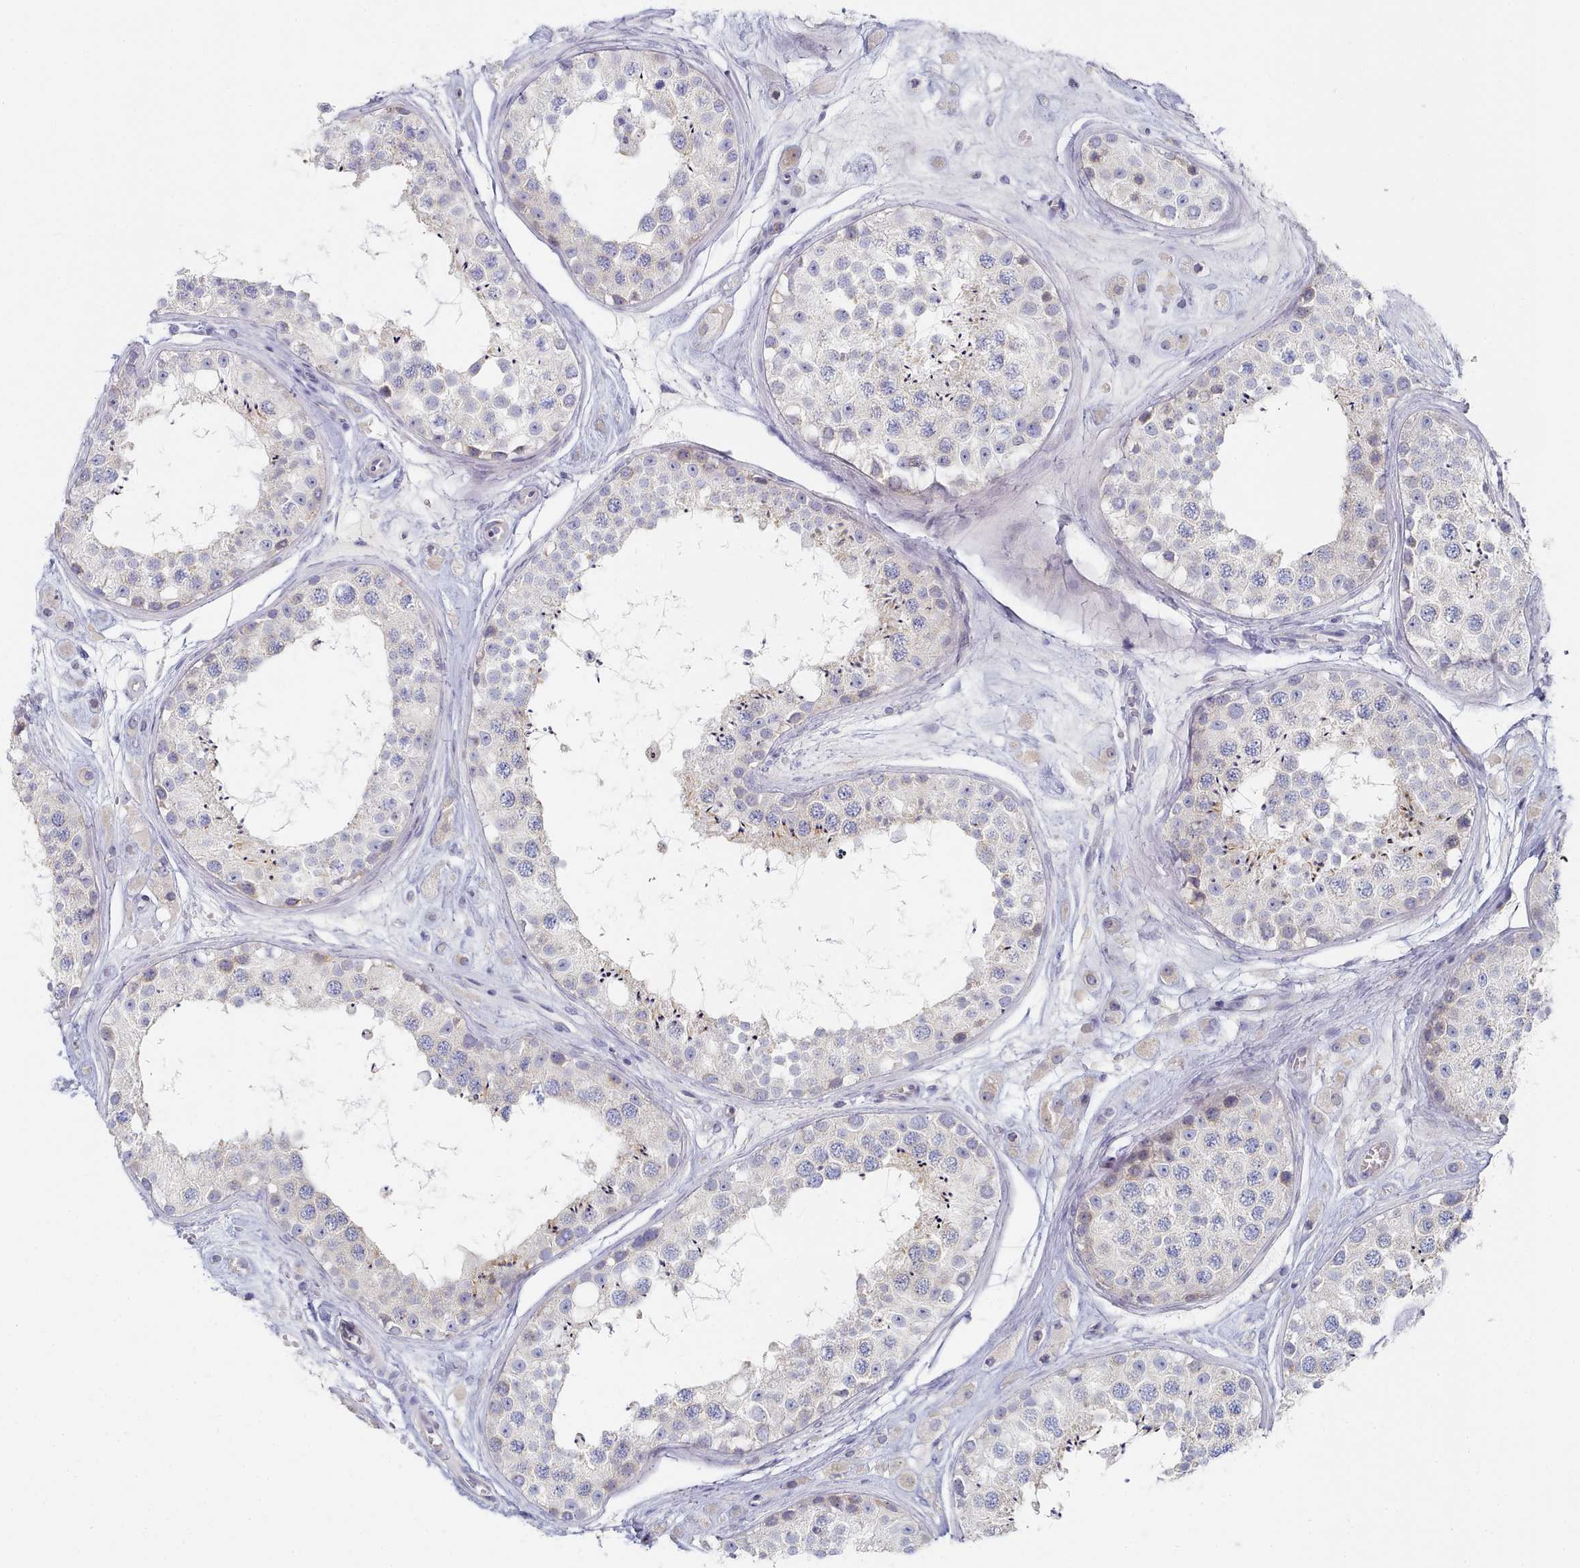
{"staining": {"intensity": "moderate", "quantity": "<25%", "location": "cytoplasmic/membranous"}, "tissue": "testis", "cell_type": "Cells in seminiferous ducts", "image_type": "normal", "snomed": [{"axis": "morphology", "description": "Normal tissue, NOS"}, {"axis": "topography", "description": "Testis"}], "caption": "Cells in seminiferous ducts demonstrate low levels of moderate cytoplasmic/membranous positivity in about <25% of cells in normal testis.", "gene": "TYW1B", "patient": {"sex": "male", "age": 25}}